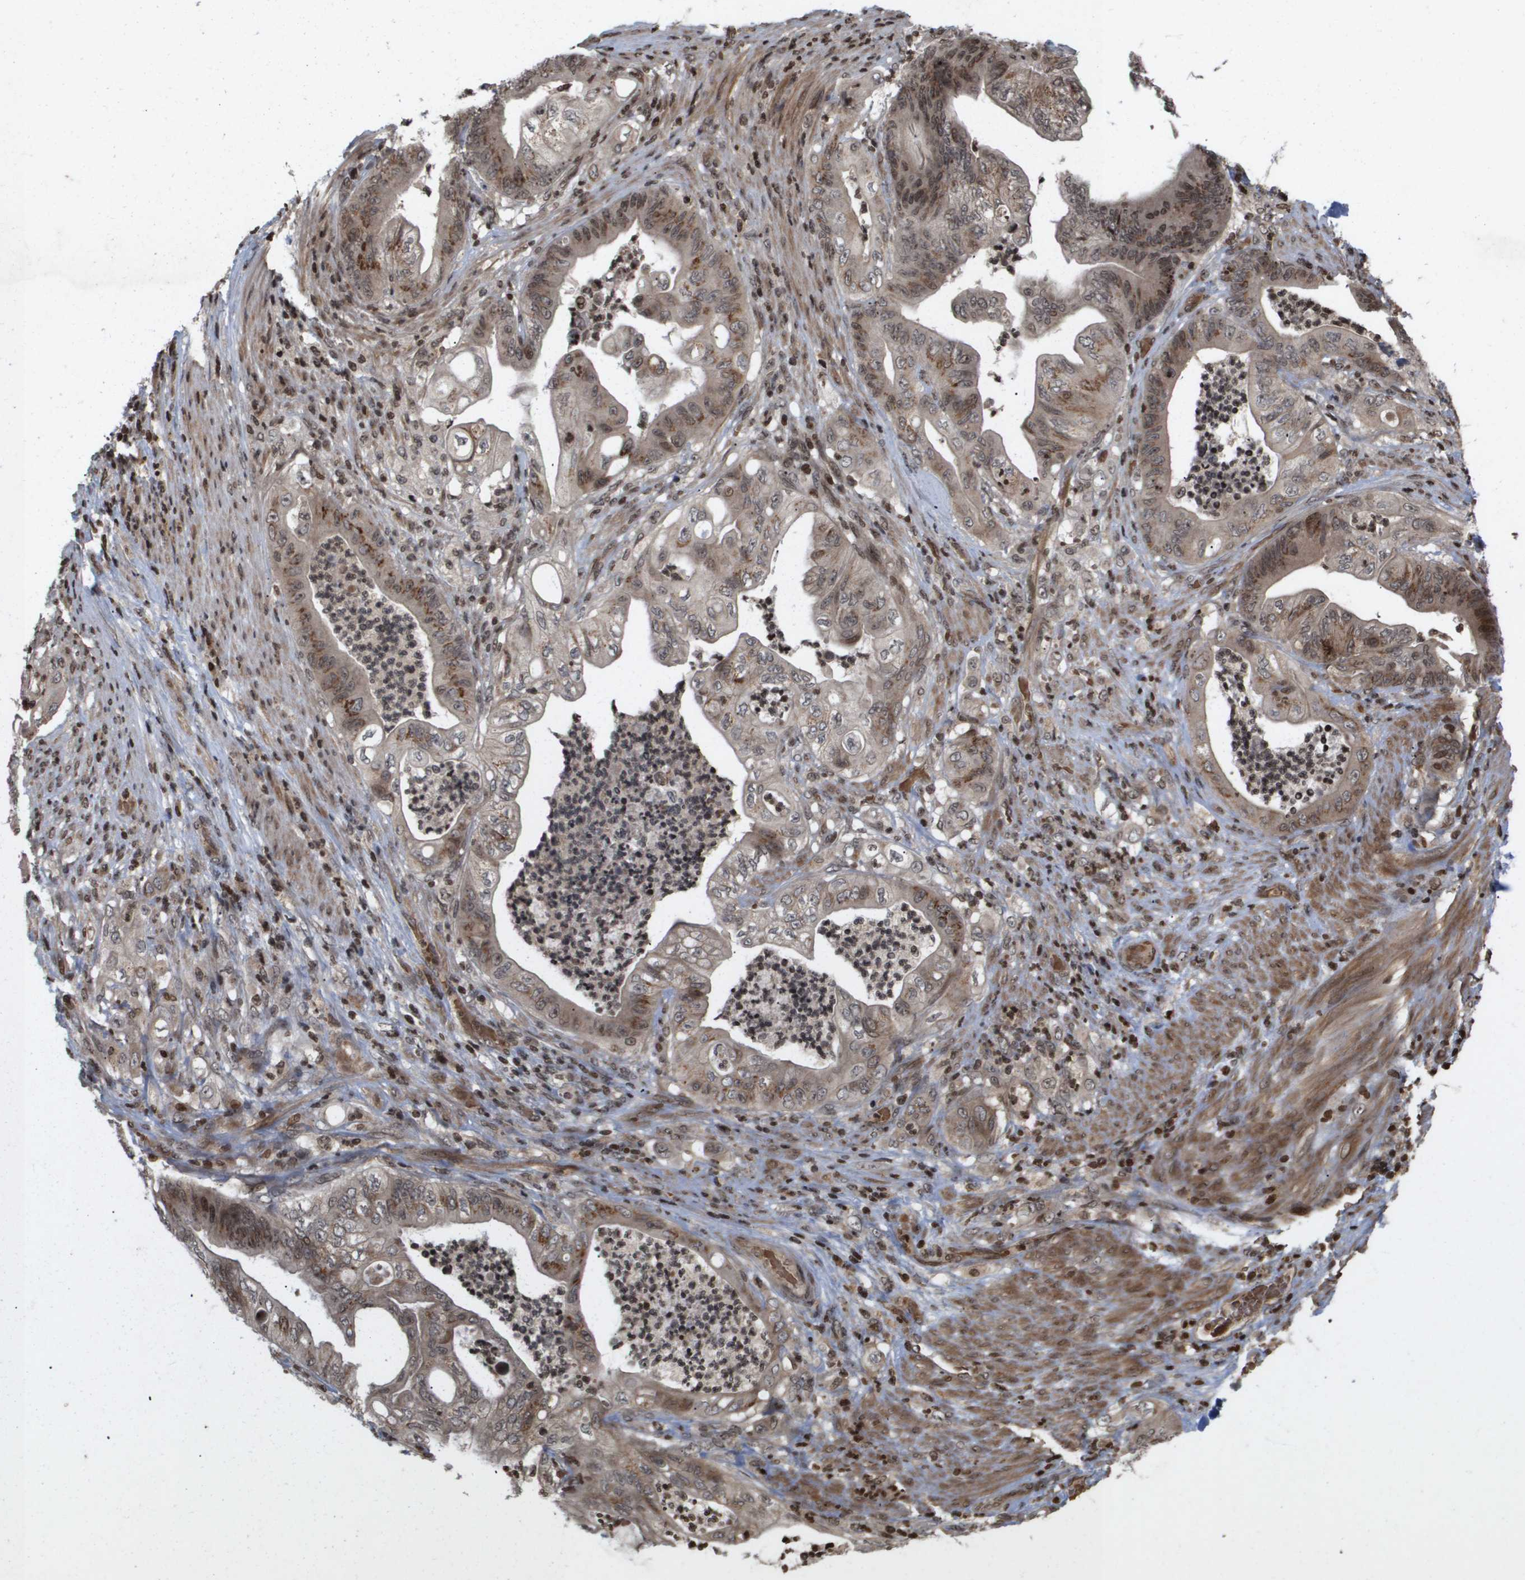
{"staining": {"intensity": "moderate", "quantity": "25%-75%", "location": "cytoplasmic/membranous"}, "tissue": "stomach cancer", "cell_type": "Tumor cells", "image_type": "cancer", "snomed": [{"axis": "morphology", "description": "Adenocarcinoma, NOS"}, {"axis": "topography", "description": "Stomach"}], "caption": "A micrograph showing moderate cytoplasmic/membranous expression in about 25%-75% of tumor cells in stomach cancer (adenocarcinoma), as visualized by brown immunohistochemical staining.", "gene": "HSPA6", "patient": {"sex": "female", "age": 73}}